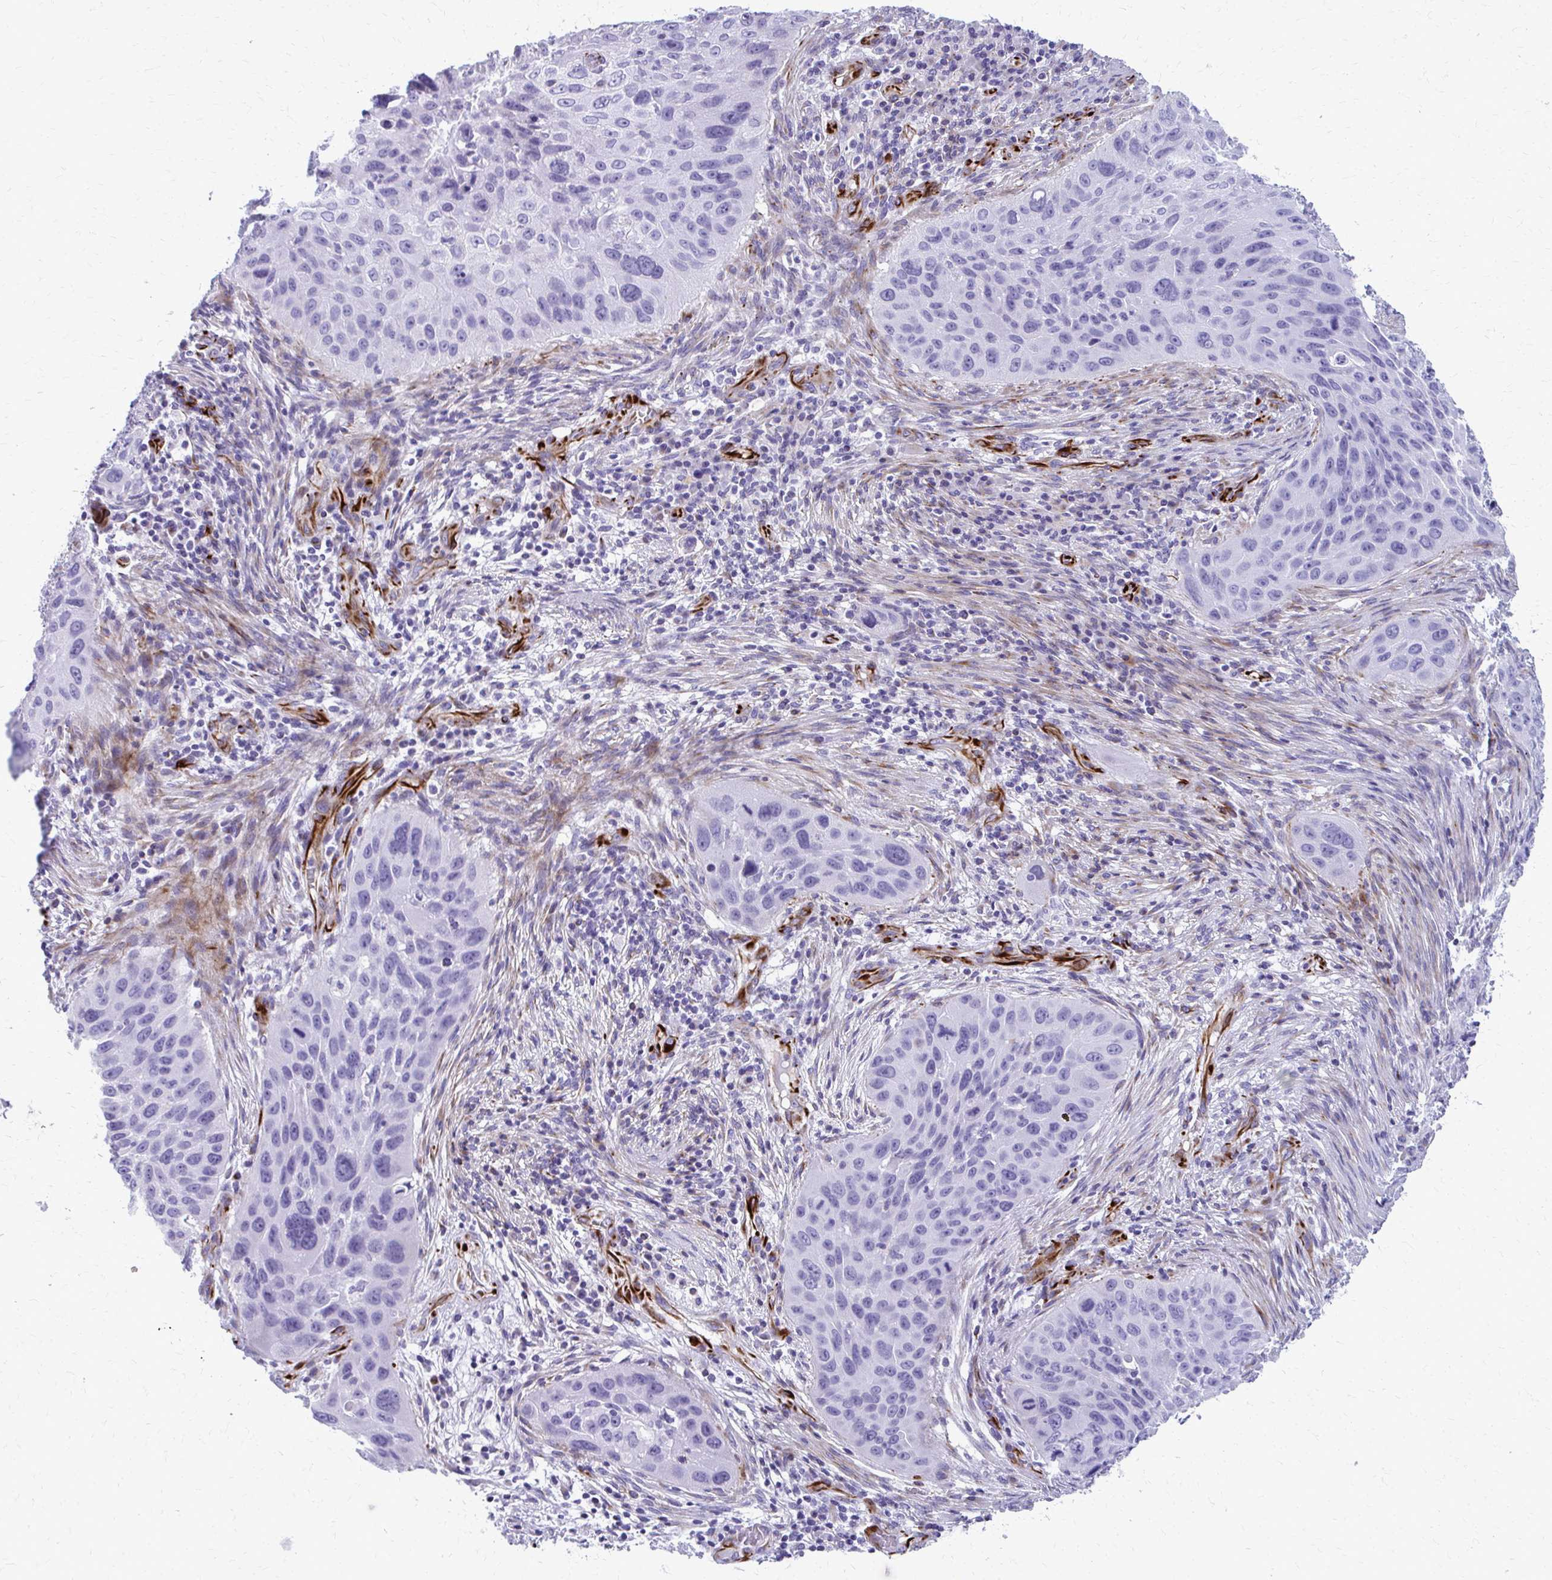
{"staining": {"intensity": "negative", "quantity": "none", "location": "none"}, "tissue": "lung cancer", "cell_type": "Tumor cells", "image_type": "cancer", "snomed": [{"axis": "morphology", "description": "Squamous cell carcinoma, NOS"}, {"axis": "topography", "description": "Lung"}], "caption": "This is an immunohistochemistry micrograph of human lung squamous cell carcinoma. There is no staining in tumor cells.", "gene": "TRIM6", "patient": {"sex": "male", "age": 63}}